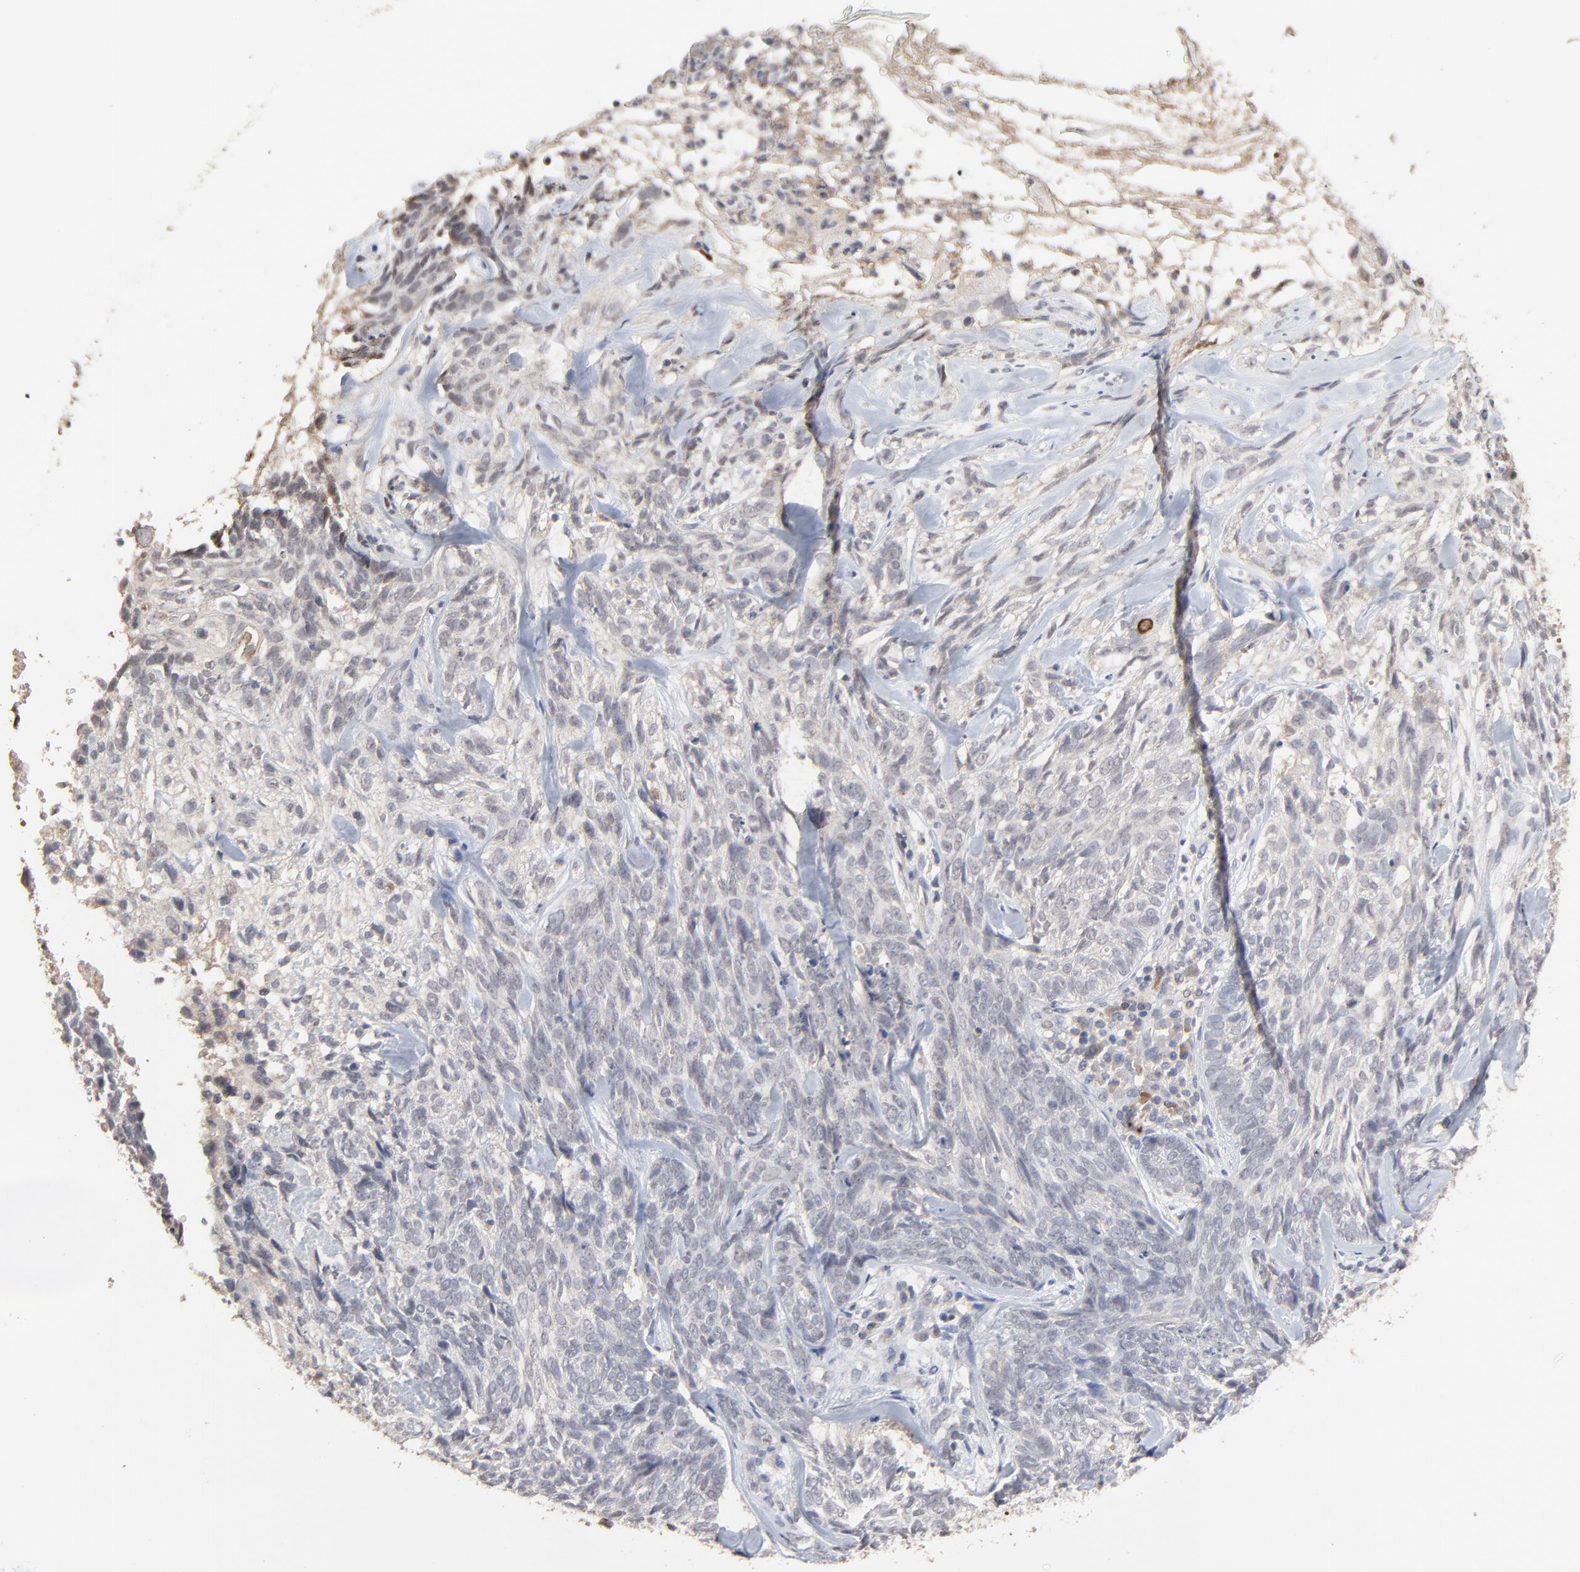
{"staining": {"intensity": "negative", "quantity": "none", "location": "none"}, "tissue": "skin cancer", "cell_type": "Tumor cells", "image_type": "cancer", "snomed": [{"axis": "morphology", "description": "Basal cell carcinoma"}, {"axis": "topography", "description": "Skin"}], "caption": "Immunohistochemistry (IHC) of human skin basal cell carcinoma reveals no staining in tumor cells.", "gene": "VPREB3", "patient": {"sex": "male", "age": 72}}